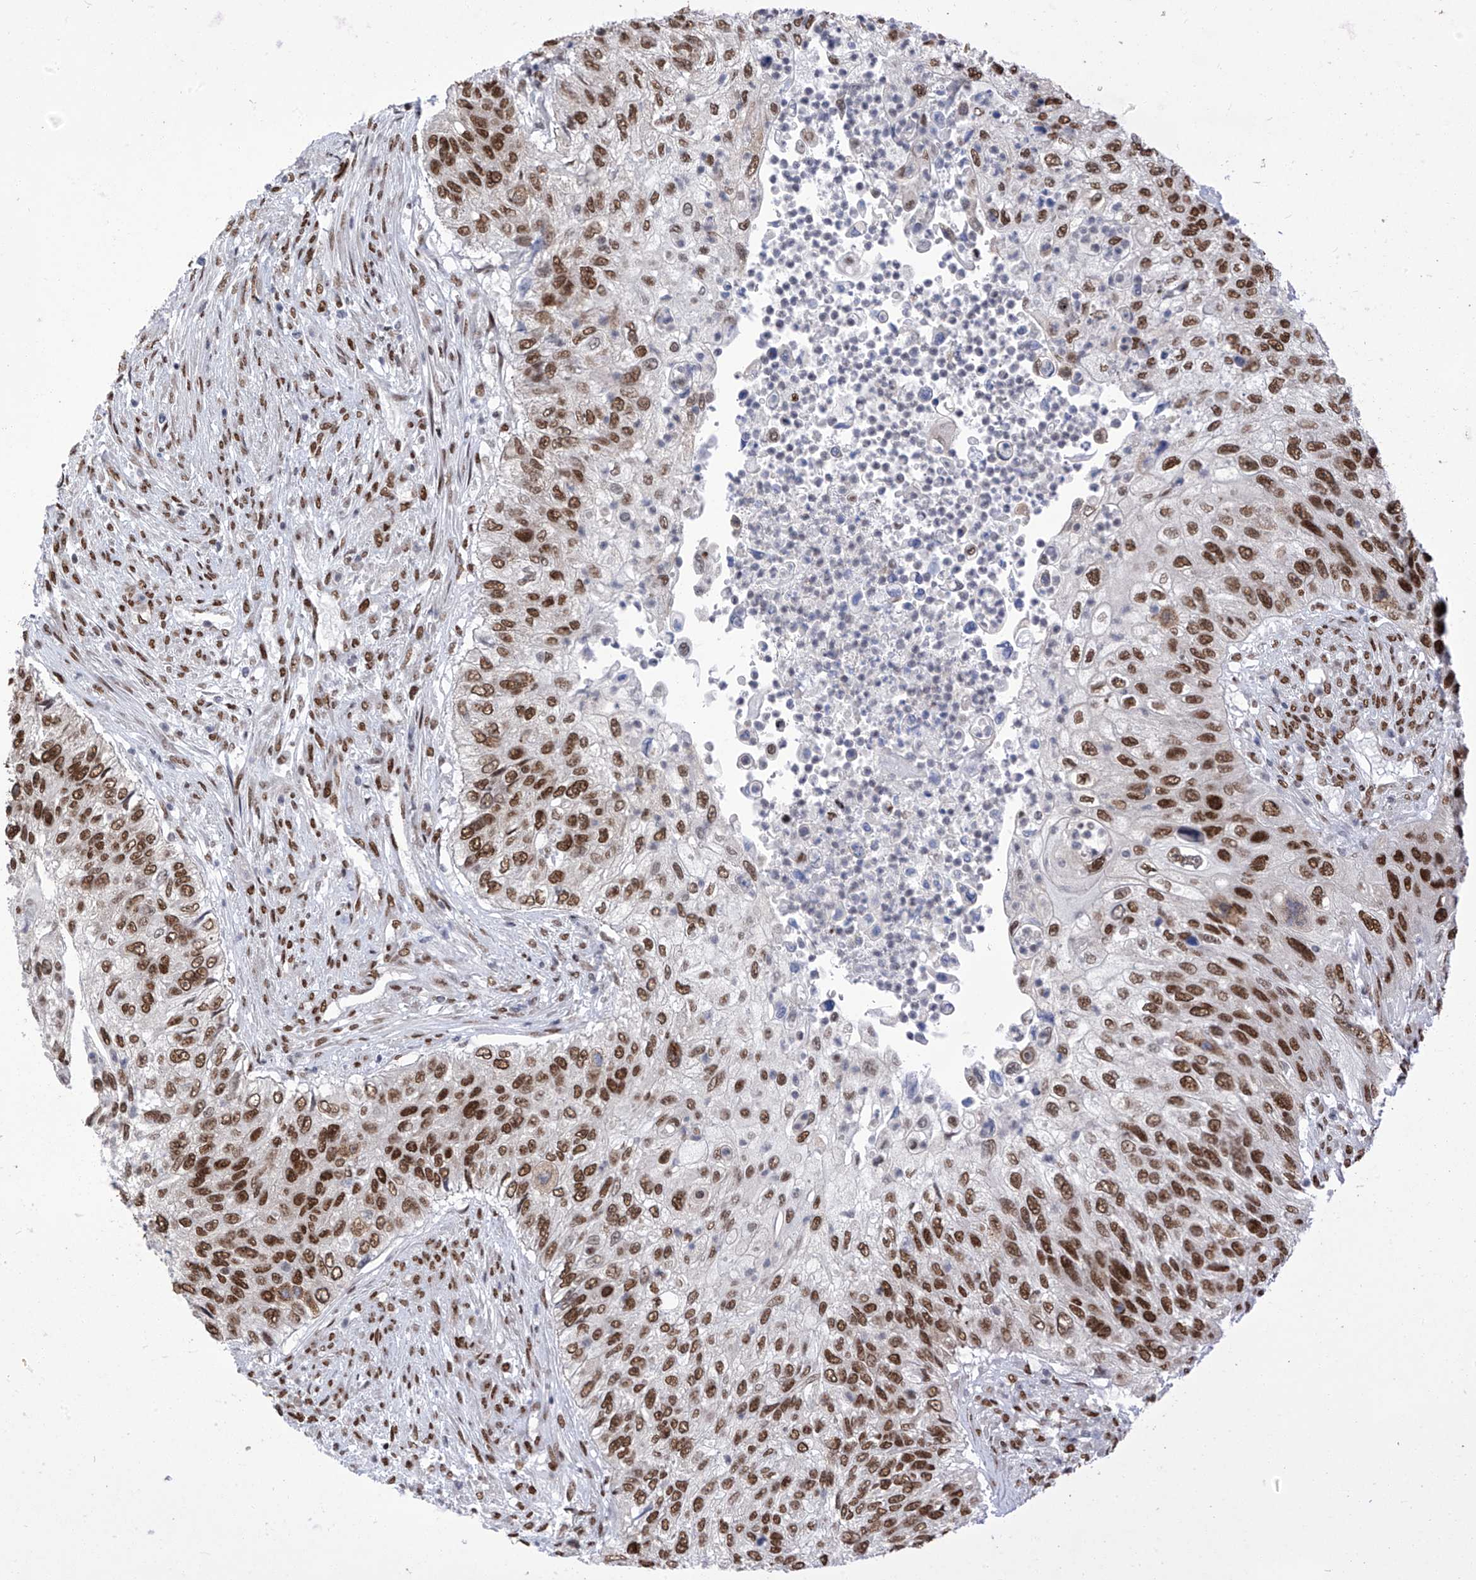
{"staining": {"intensity": "strong", "quantity": ">75%", "location": "nuclear"}, "tissue": "urothelial cancer", "cell_type": "Tumor cells", "image_type": "cancer", "snomed": [{"axis": "morphology", "description": "Urothelial carcinoma, High grade"}, {"axis": "topography", "description": "Urinary bladder"}], "caption": "Strong nuclear protein positivity is present in approximately >75% of tumor cells in urothelial cancer.", "gene": "KHSRP", "patient": {"sex": "female", "age": 60}}